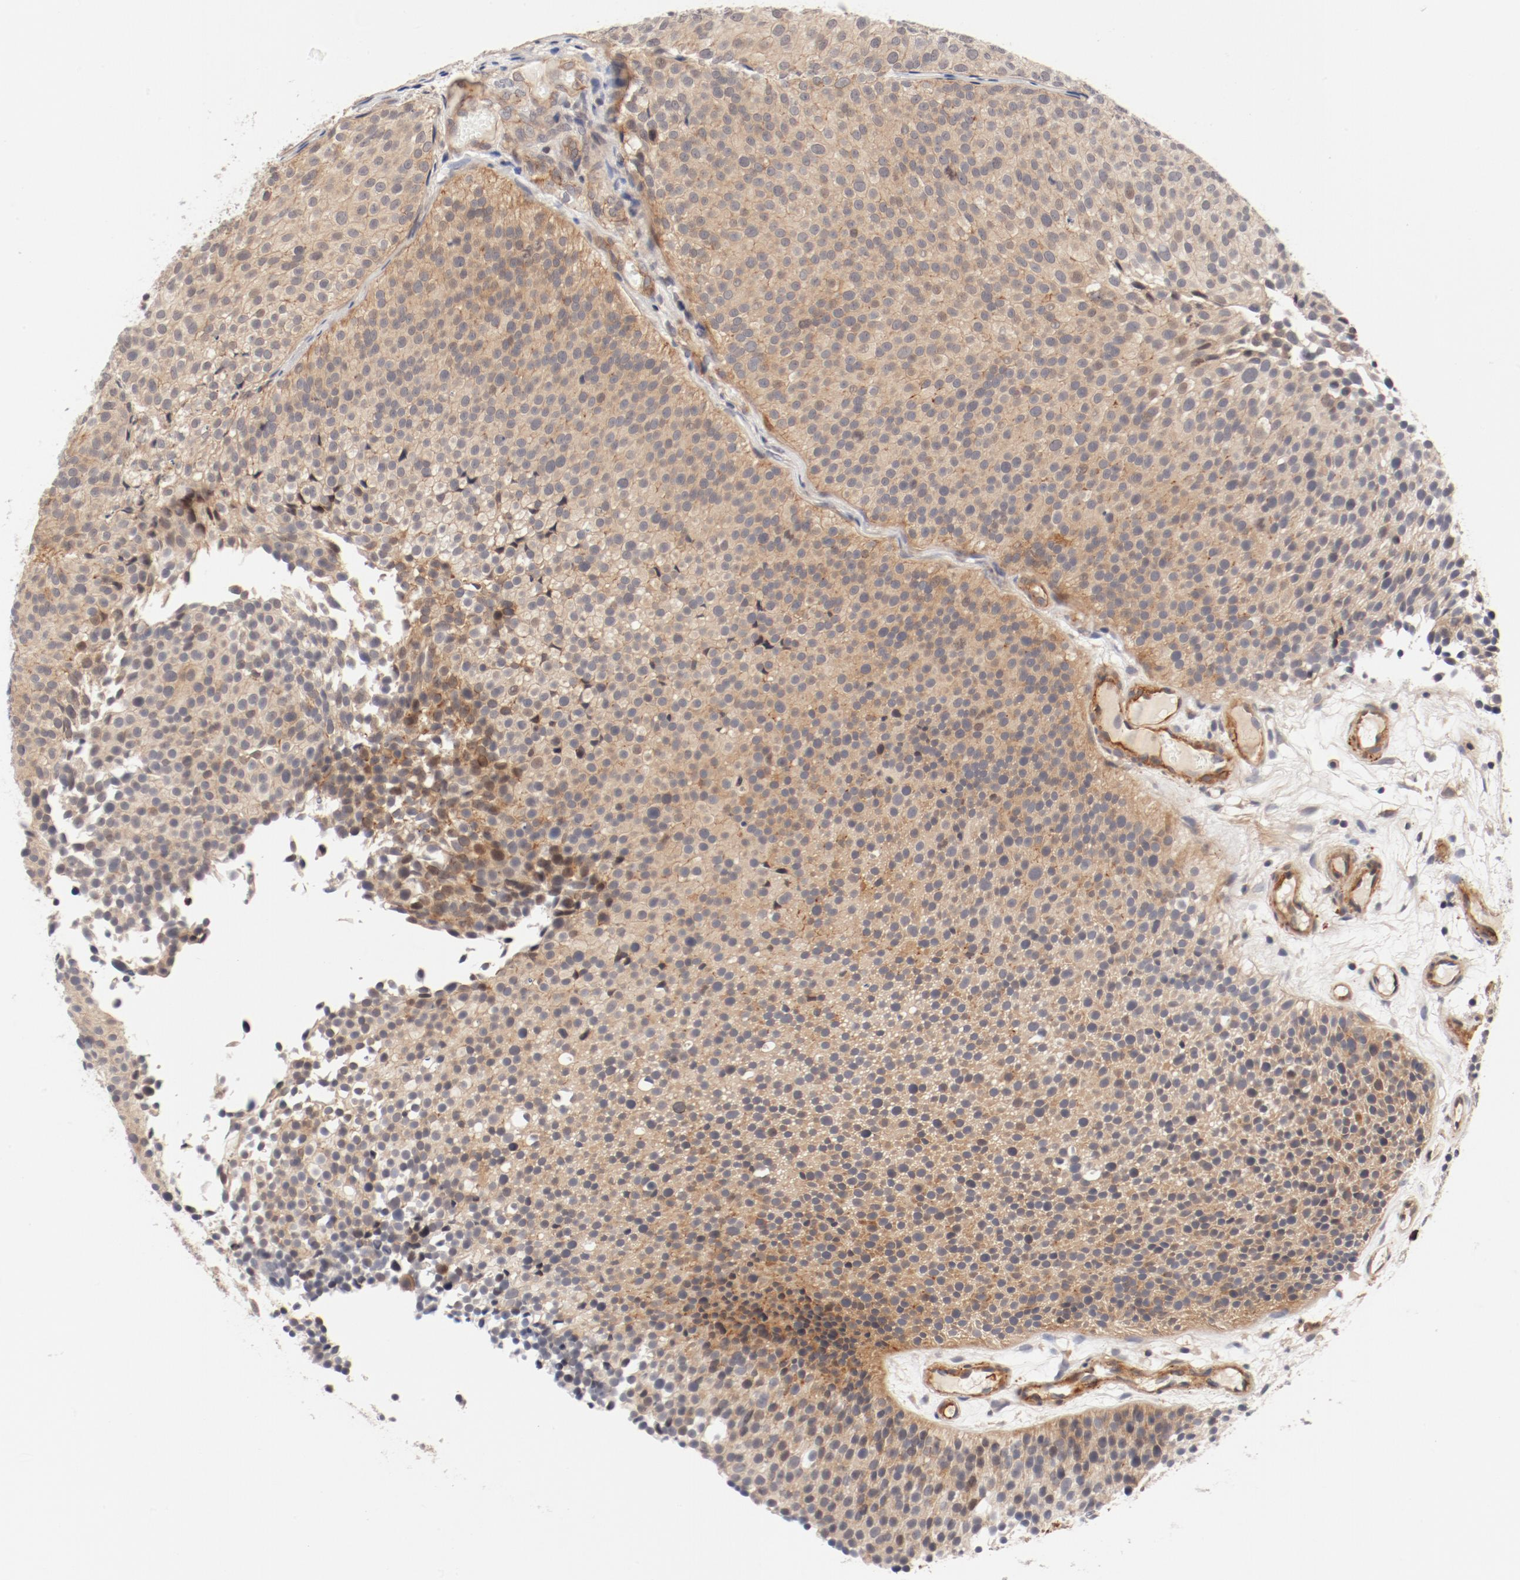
{"staining": {"intensity": "moderate", "quantity": ">75%", "location": "cytoplasmic/membranous"}, "tissue": "urothelial cancer", "cell_type": "Tumor cells", "image_type": "cancer", "snomed": [{"axis": "morphology", "description": "Urothelial carcinoma, Low grade"}, {"axis": "topography", "description": "Urinary bladder"}], "caption": "Urothelial cancer stained with a brown dye reveals moderate cytoplasmic/membranous positive expression in approximately >75% of tumor cells.", "gene": "ZNF267", "patient": {"sex": "male", "age": 85}}